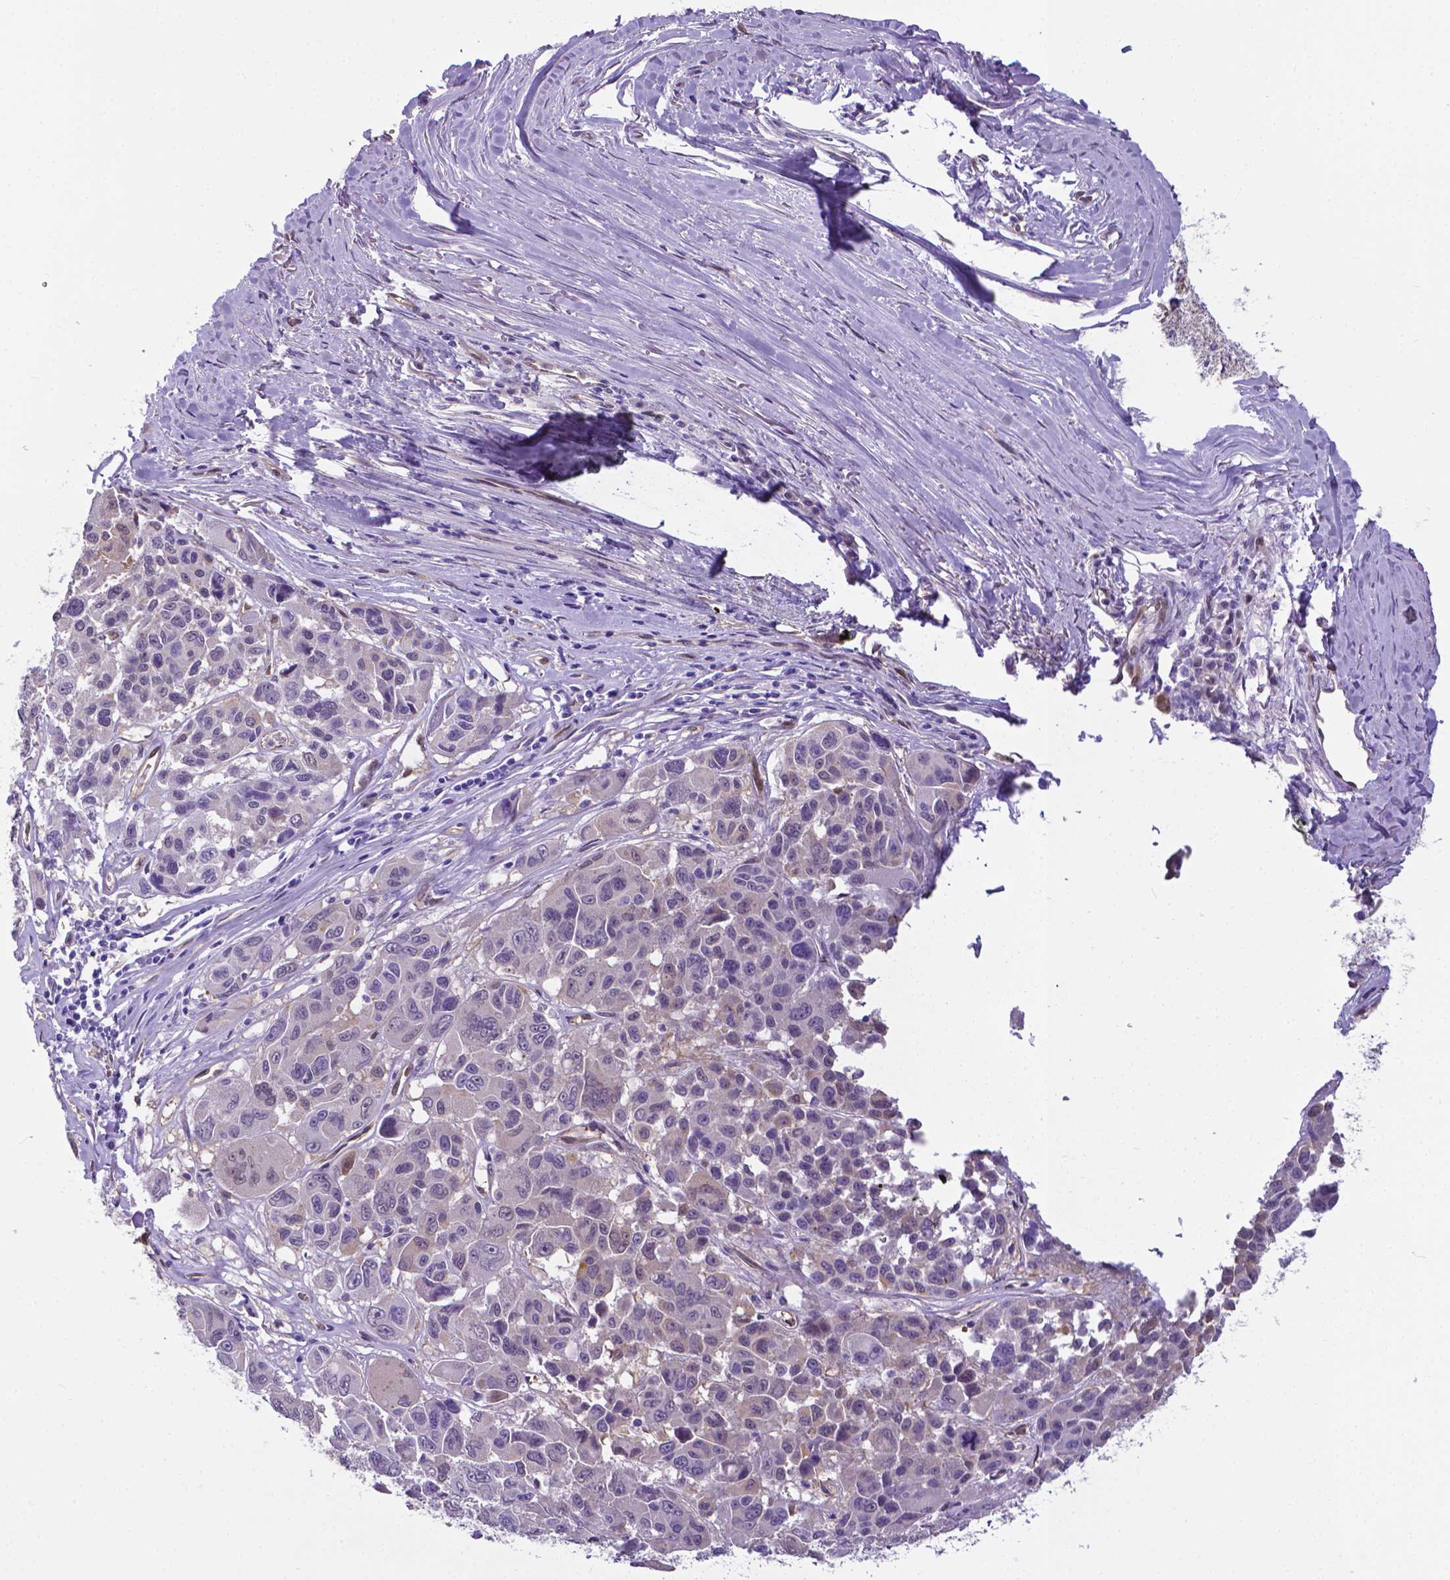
{"staining": {"intensity": "negative", "quantity": "none", "location": "none"}, "tissue": "melanoma", "cell_type": "Tumor cells", "image_type": "cancer", "snomed": [{"axis": "morphology", "description": "Malignant melanoma, NOS"}, {"axis": "topography", "description": "Skin"}], "caption": "Malignant melanoma was stained to show a protein in brown. There is no significant expression in tumor cells.", "gene": "CLIC4", "patient": {"sex": "female", "age": 66}}